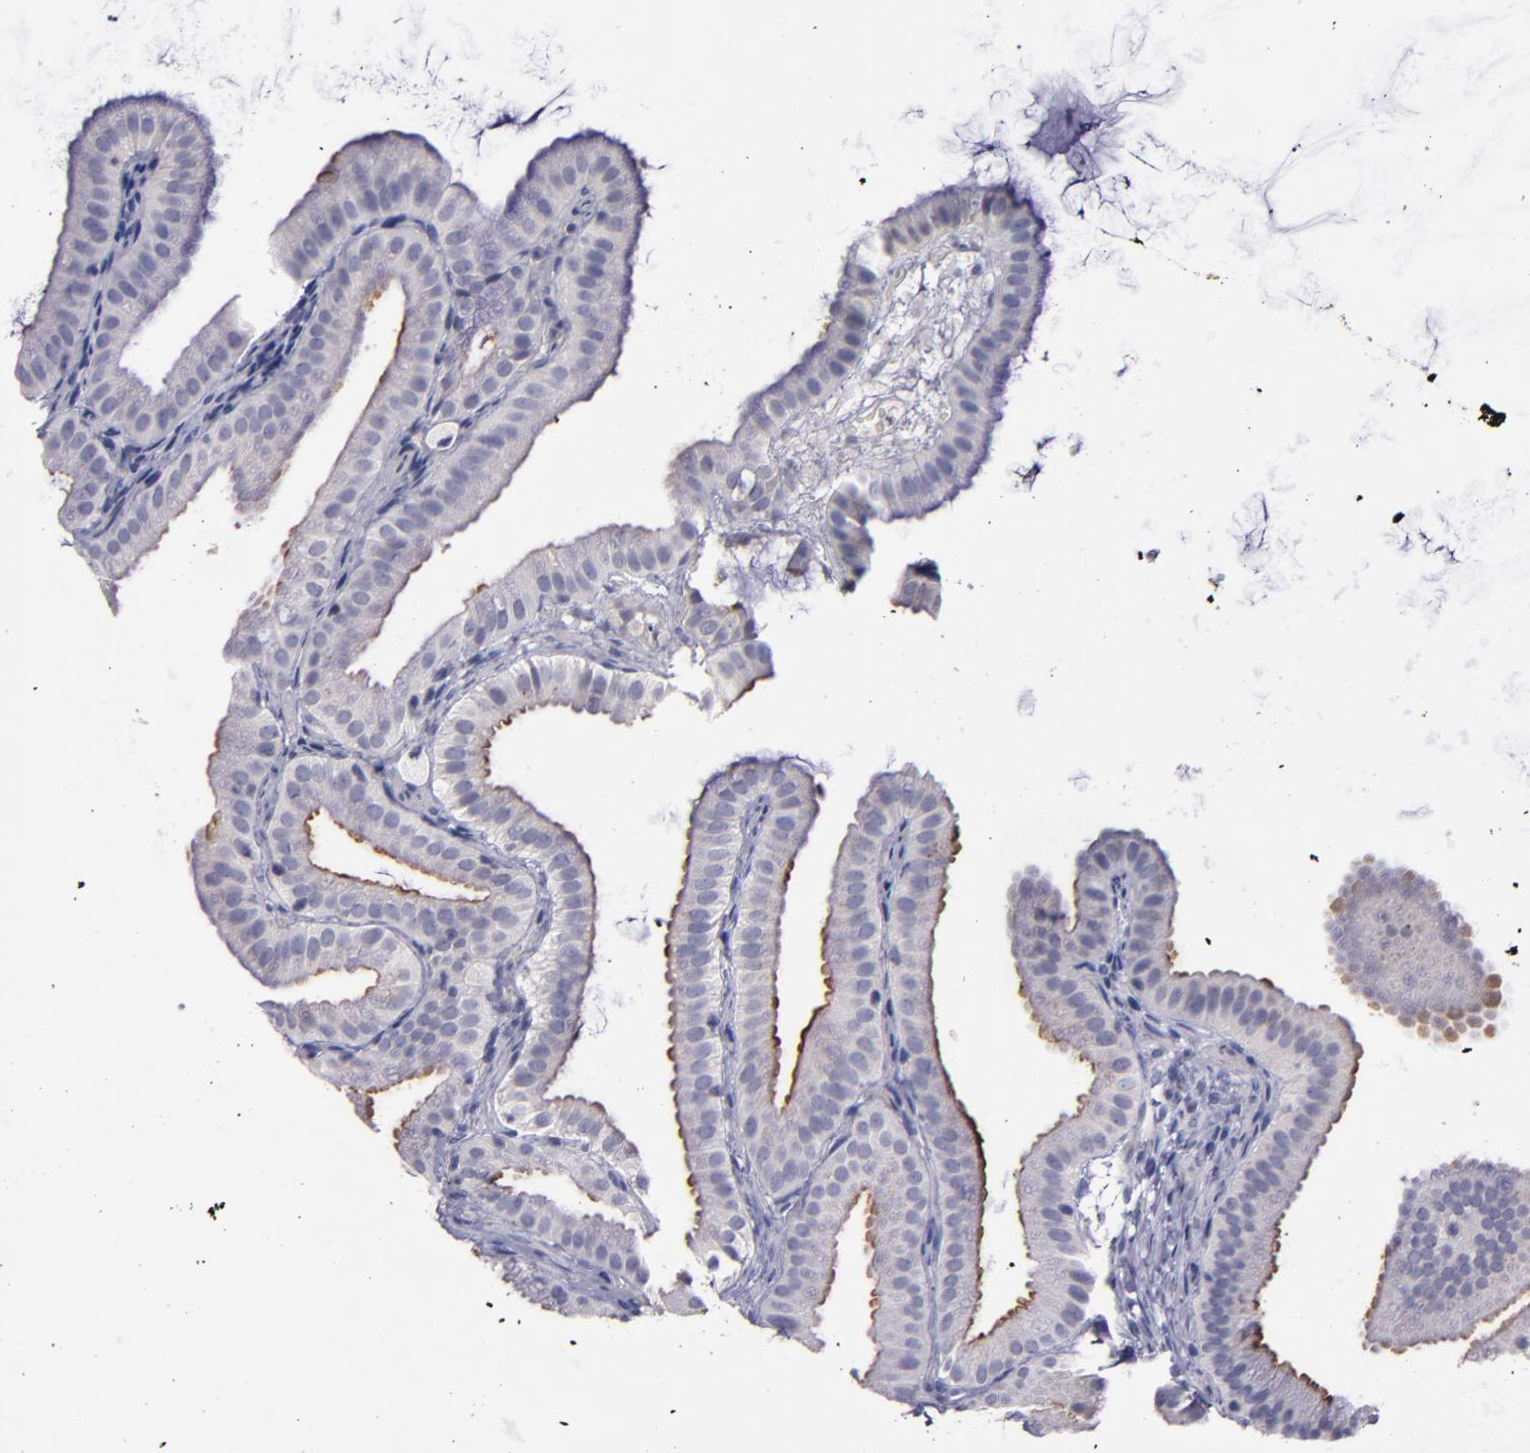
{"staining": {"intensity": "strong", "quantity": "25%-75%", "location": "cytoplasmic/membranous"}, "tissue": "gallbladder", "cell_type": "Glandular cells", "image_type": "normal", "snomed": [{"axis": "morphology", "description": "Normal tissue, NOS"}, {"axis": "topography", "description": "Gallbladder"}], "caption": "Unremarkable gallbladder reveals strong cytoplasmic/membranous staining in about 25%-75% of glandular cells.", "gene": "MFGE8", "patient": {"sex": "female", "age": 63}}